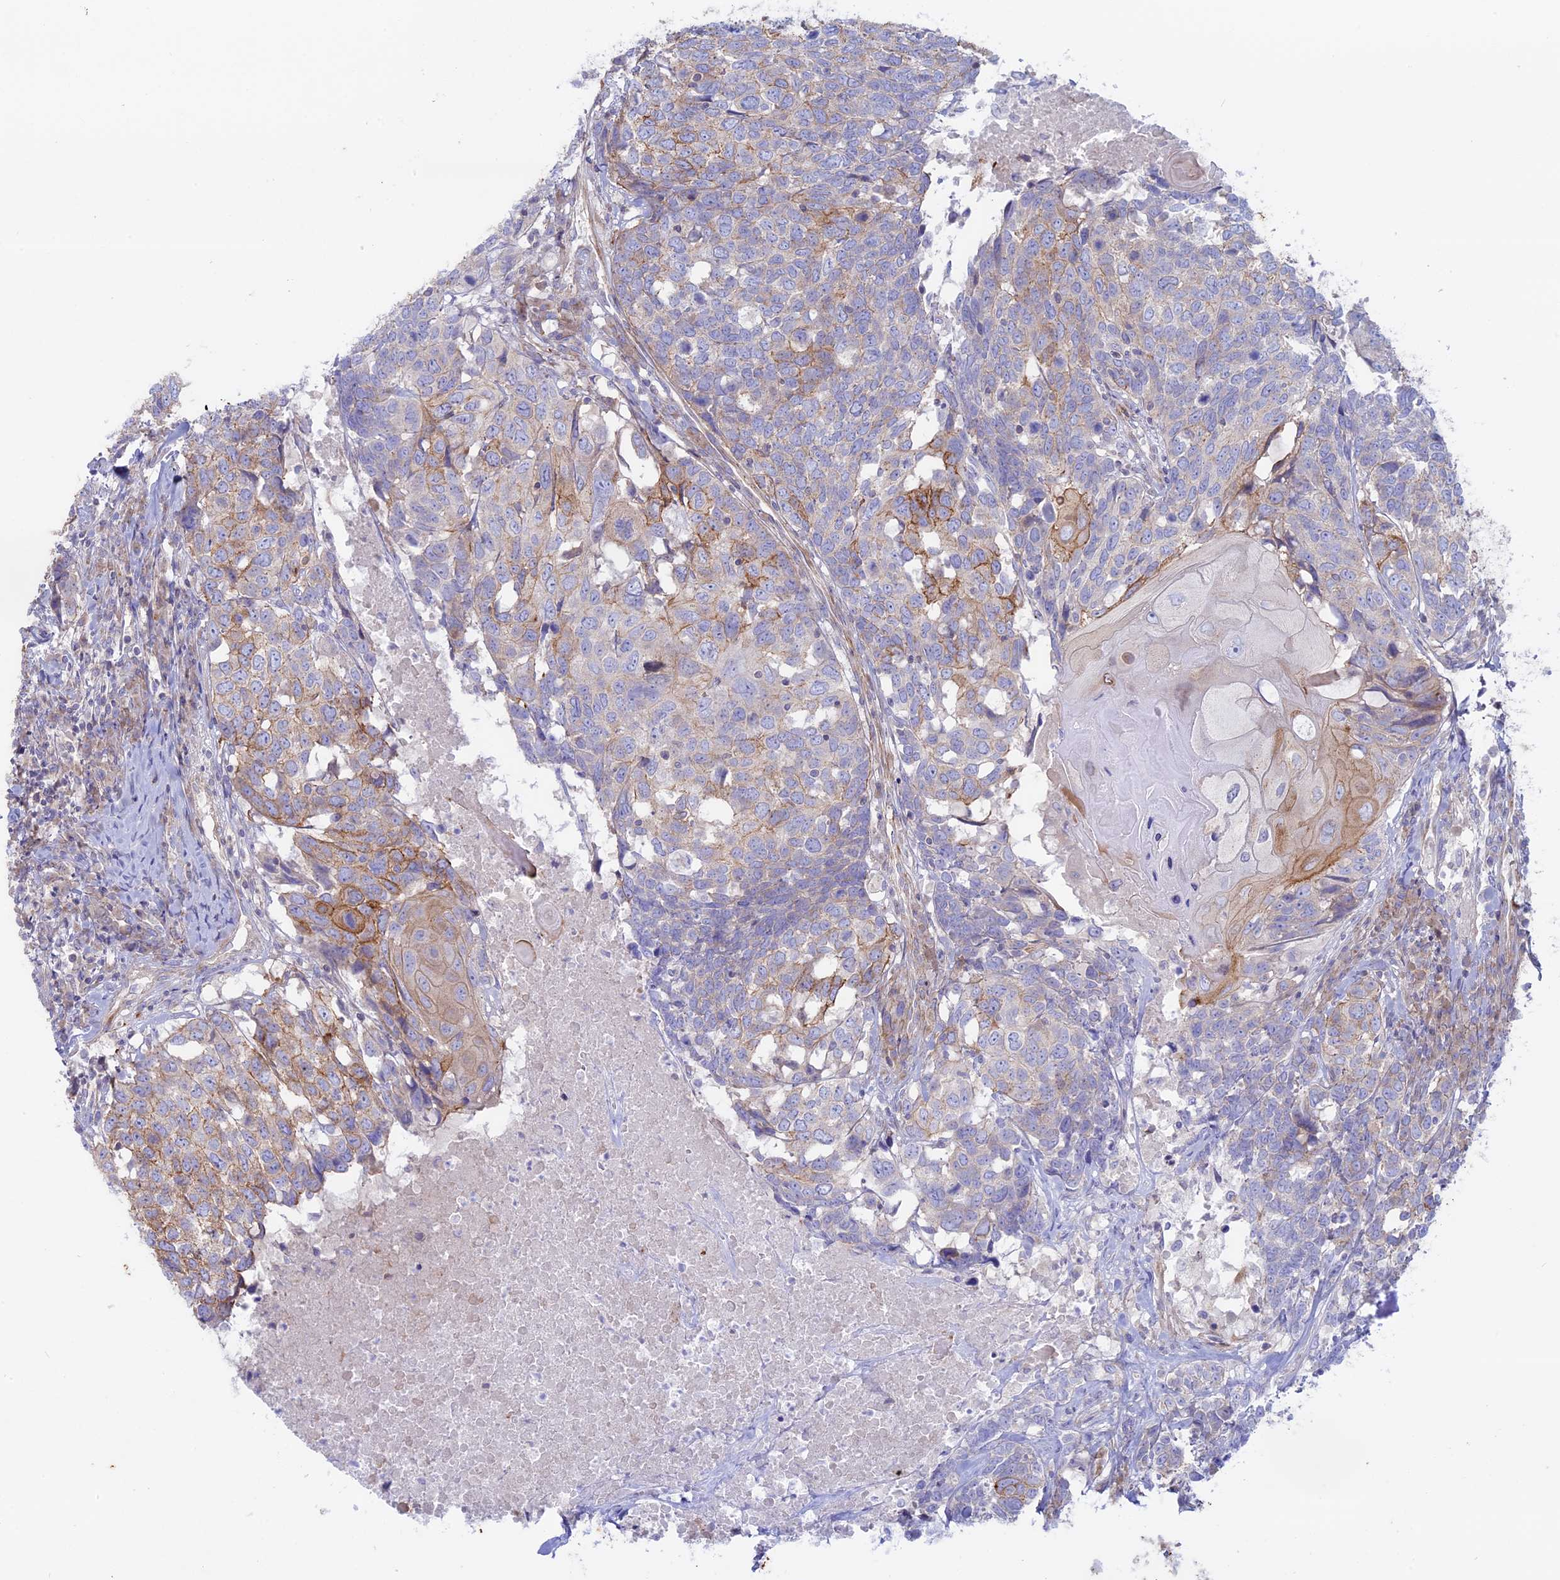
{"staining": {"intensity": "moderate", "quantity": "<25%", "location": "cytoplasmic/membranous"}, "tissue": "head and neck cancer", "cell_type": "Tumor cells", "image_type": "cancer", "snomed": [{"axis": "morphology", "description": "Squamous cell carcinoma, NOS"}, {"axis": "topography", "description": "Head-Neck"}], "caption": "Immunohistochemical staining of head and neck cancer (squamous cell carcinoma) demonstrates moderate cytoplasmic/membranous protein positivity in about <25% of tumor cells.", "gene": "MYO5B", "patient": {"sex": "male", "age": 66}}